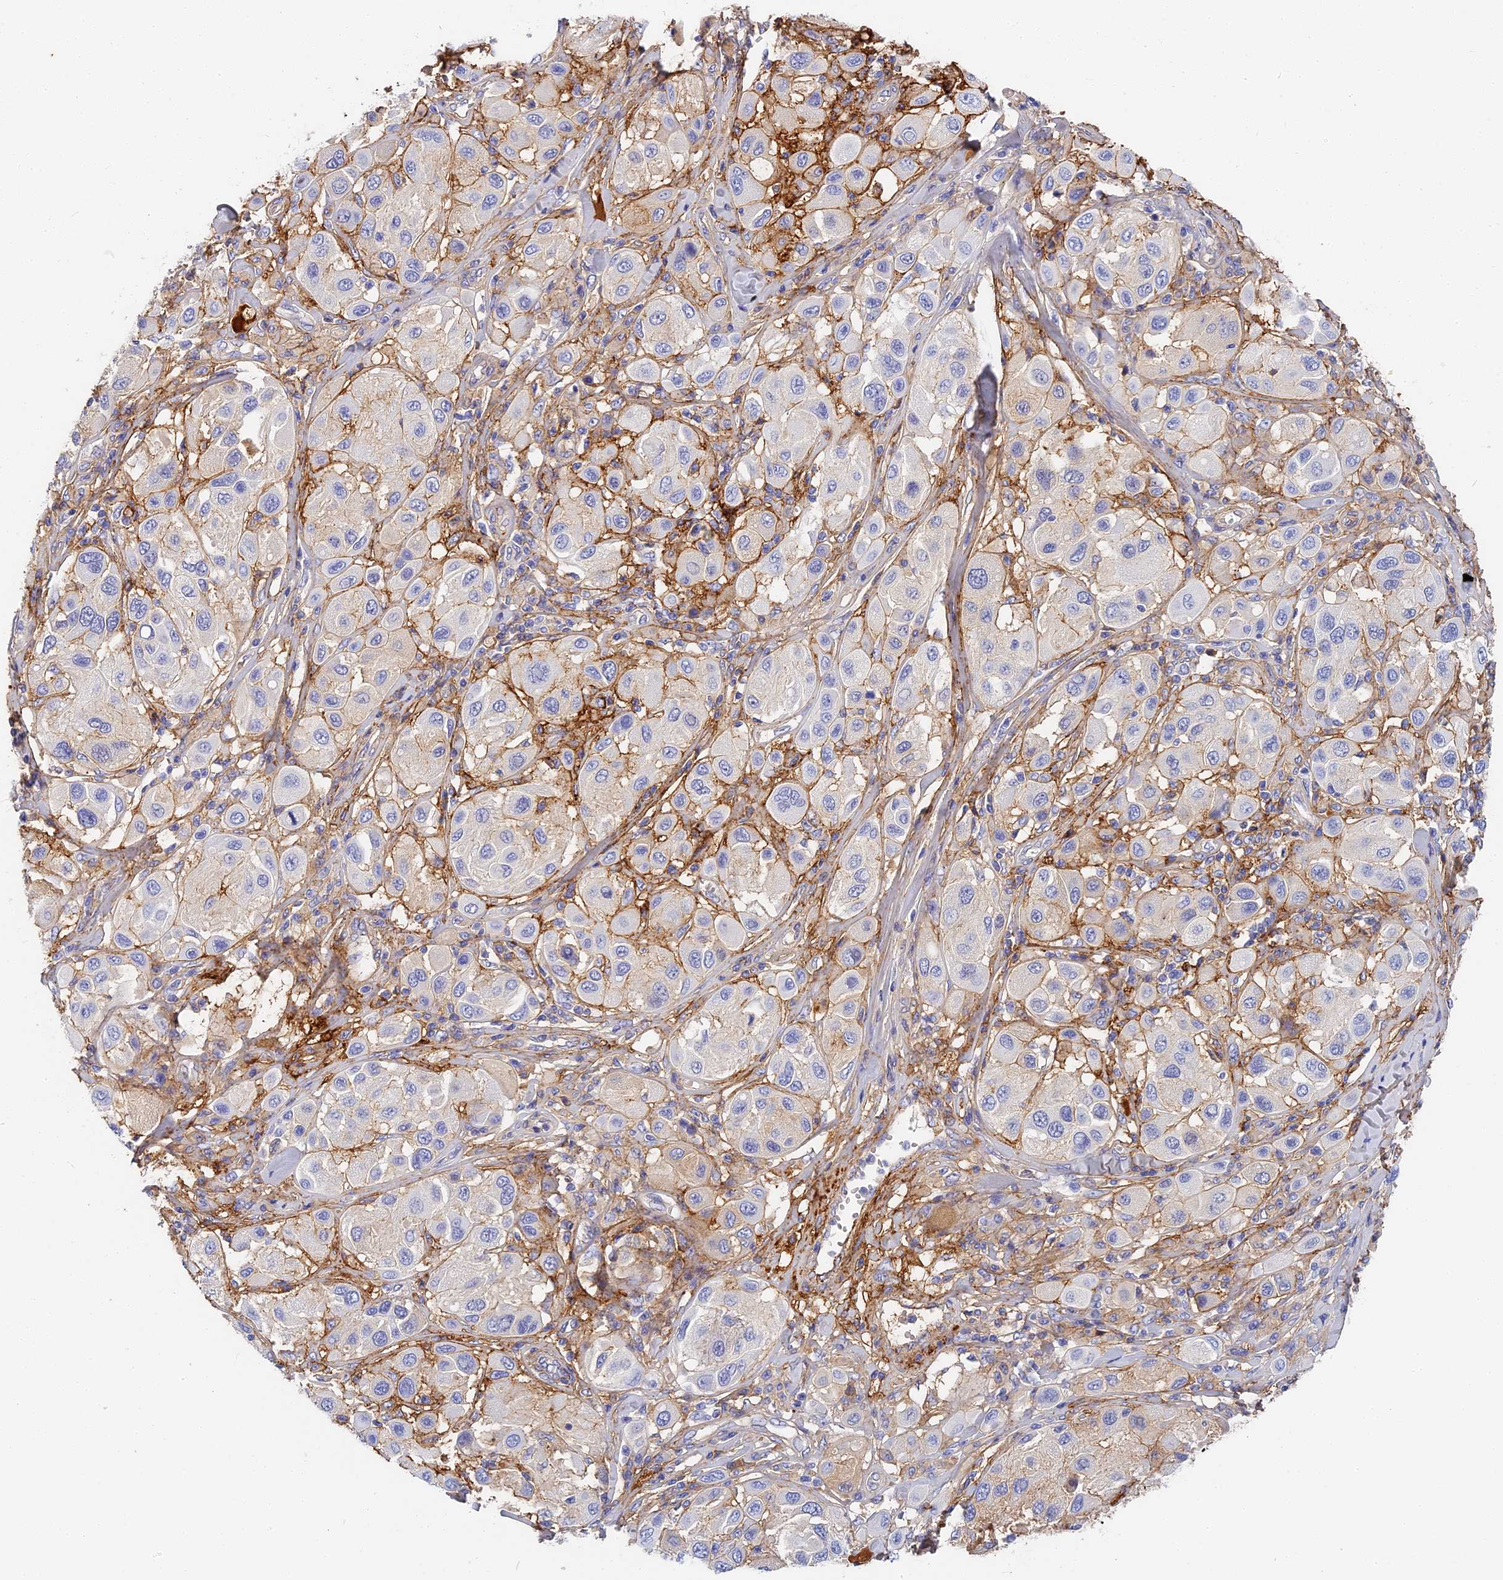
{"staining": {"intensity": "moderate", "quantity": "<25%", "location": "cytoplasmic/membranous"}, "tissue": "melanoma", "cell_type": "Tumor cells", "image_type": "cancer", "snomed": [{"axis": "morphology", "description": "Malignant melanoma, Metastatic site"}, {"axis": "topography", "description": "Skin"}], "caption": "A histopathology image of human malignant melanoma (metastatic site) stained for a protein reveals moderate cytoplasmic/membranous brown staining in tumor cells.", "gene": "ITIH1", "patient": {"sex": "male", "age": 41}}